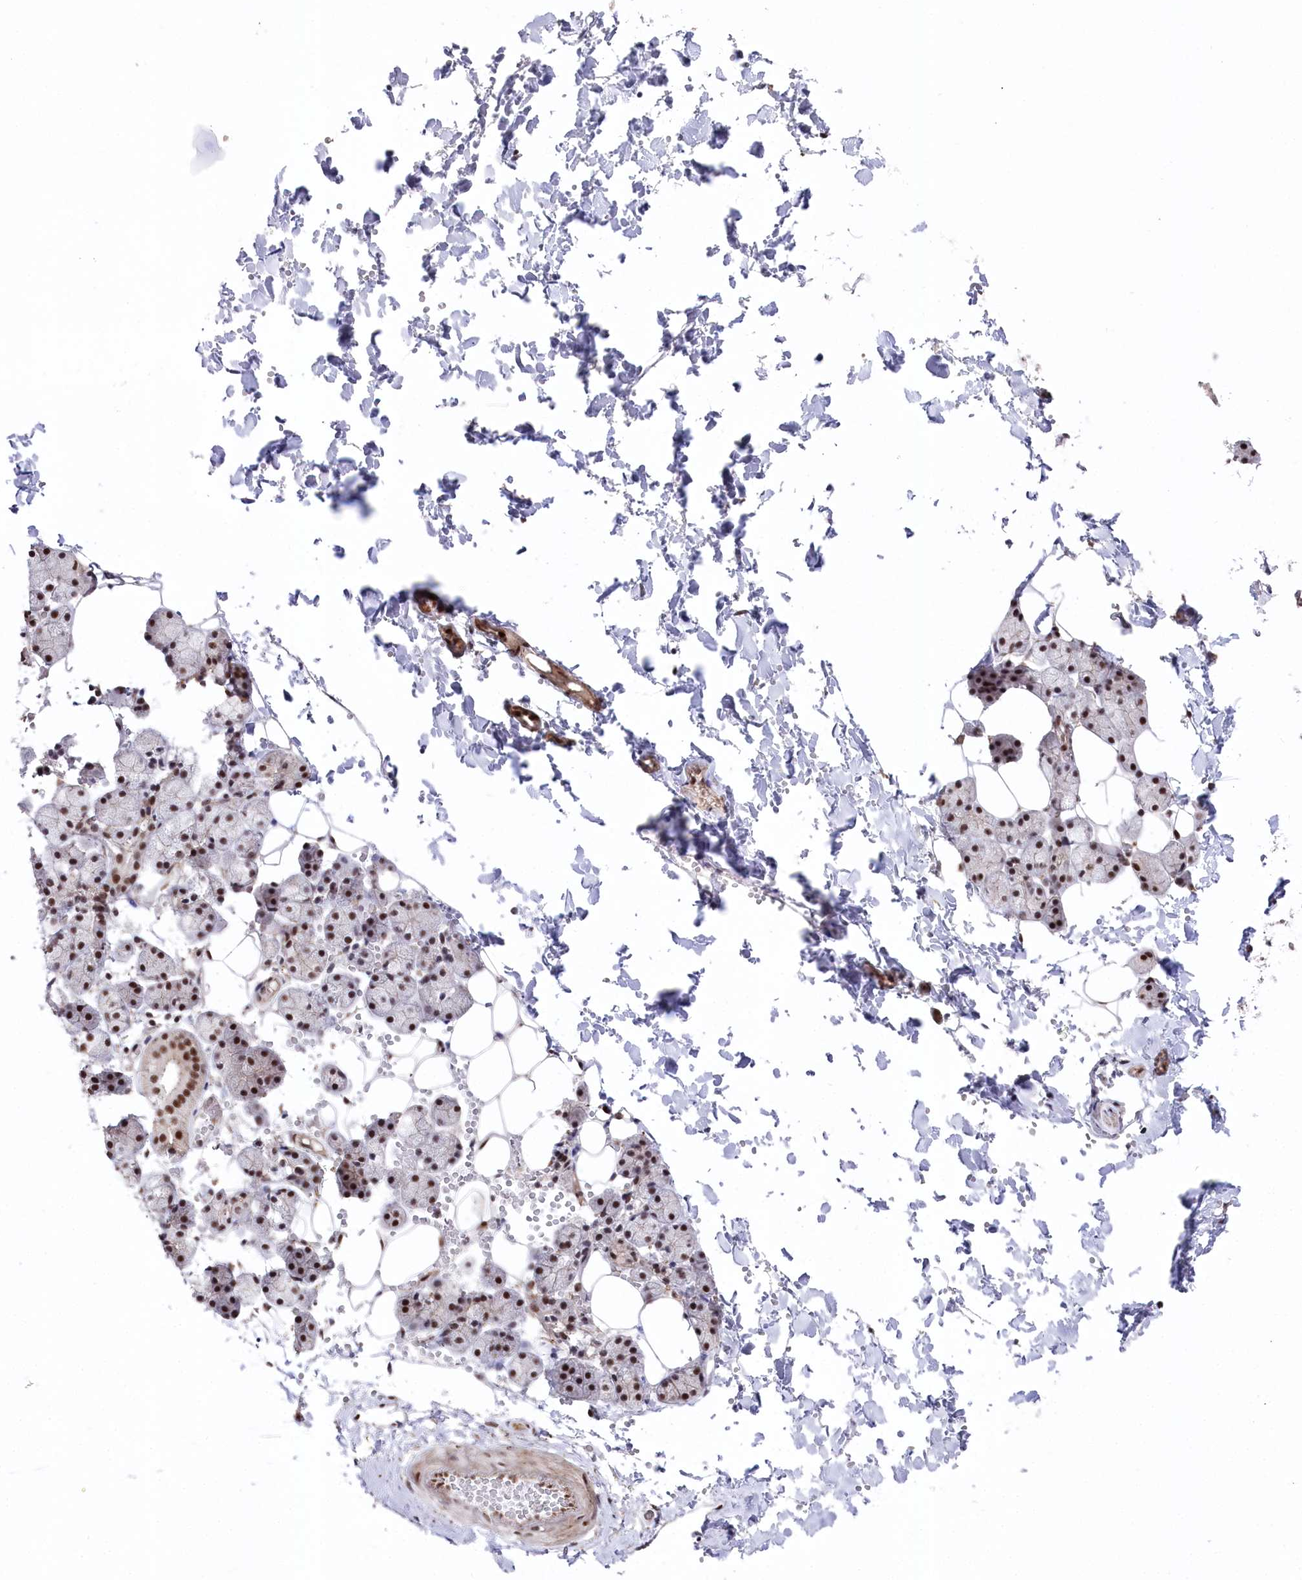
{"staining": {"intensity": "moderate", "quantity": ">75%", "location": "nuclear"}, "tissue": "salivary gland", "cell_type": "Glandular cells", "image_type": "normal", "snomed": [{"axis": "morphology", "description": "Normal tissue, NOS"}, {"axis": "topography", "description": "Salivary gland"}], "caption": "Immunohistochemistry (IHC) of normal salivary gland displays medium levels of moderate nuclear positivity in about >75% of glandular cells.", "gene": "POLR2H", "patient": {"sex": "female", "age": 33}}